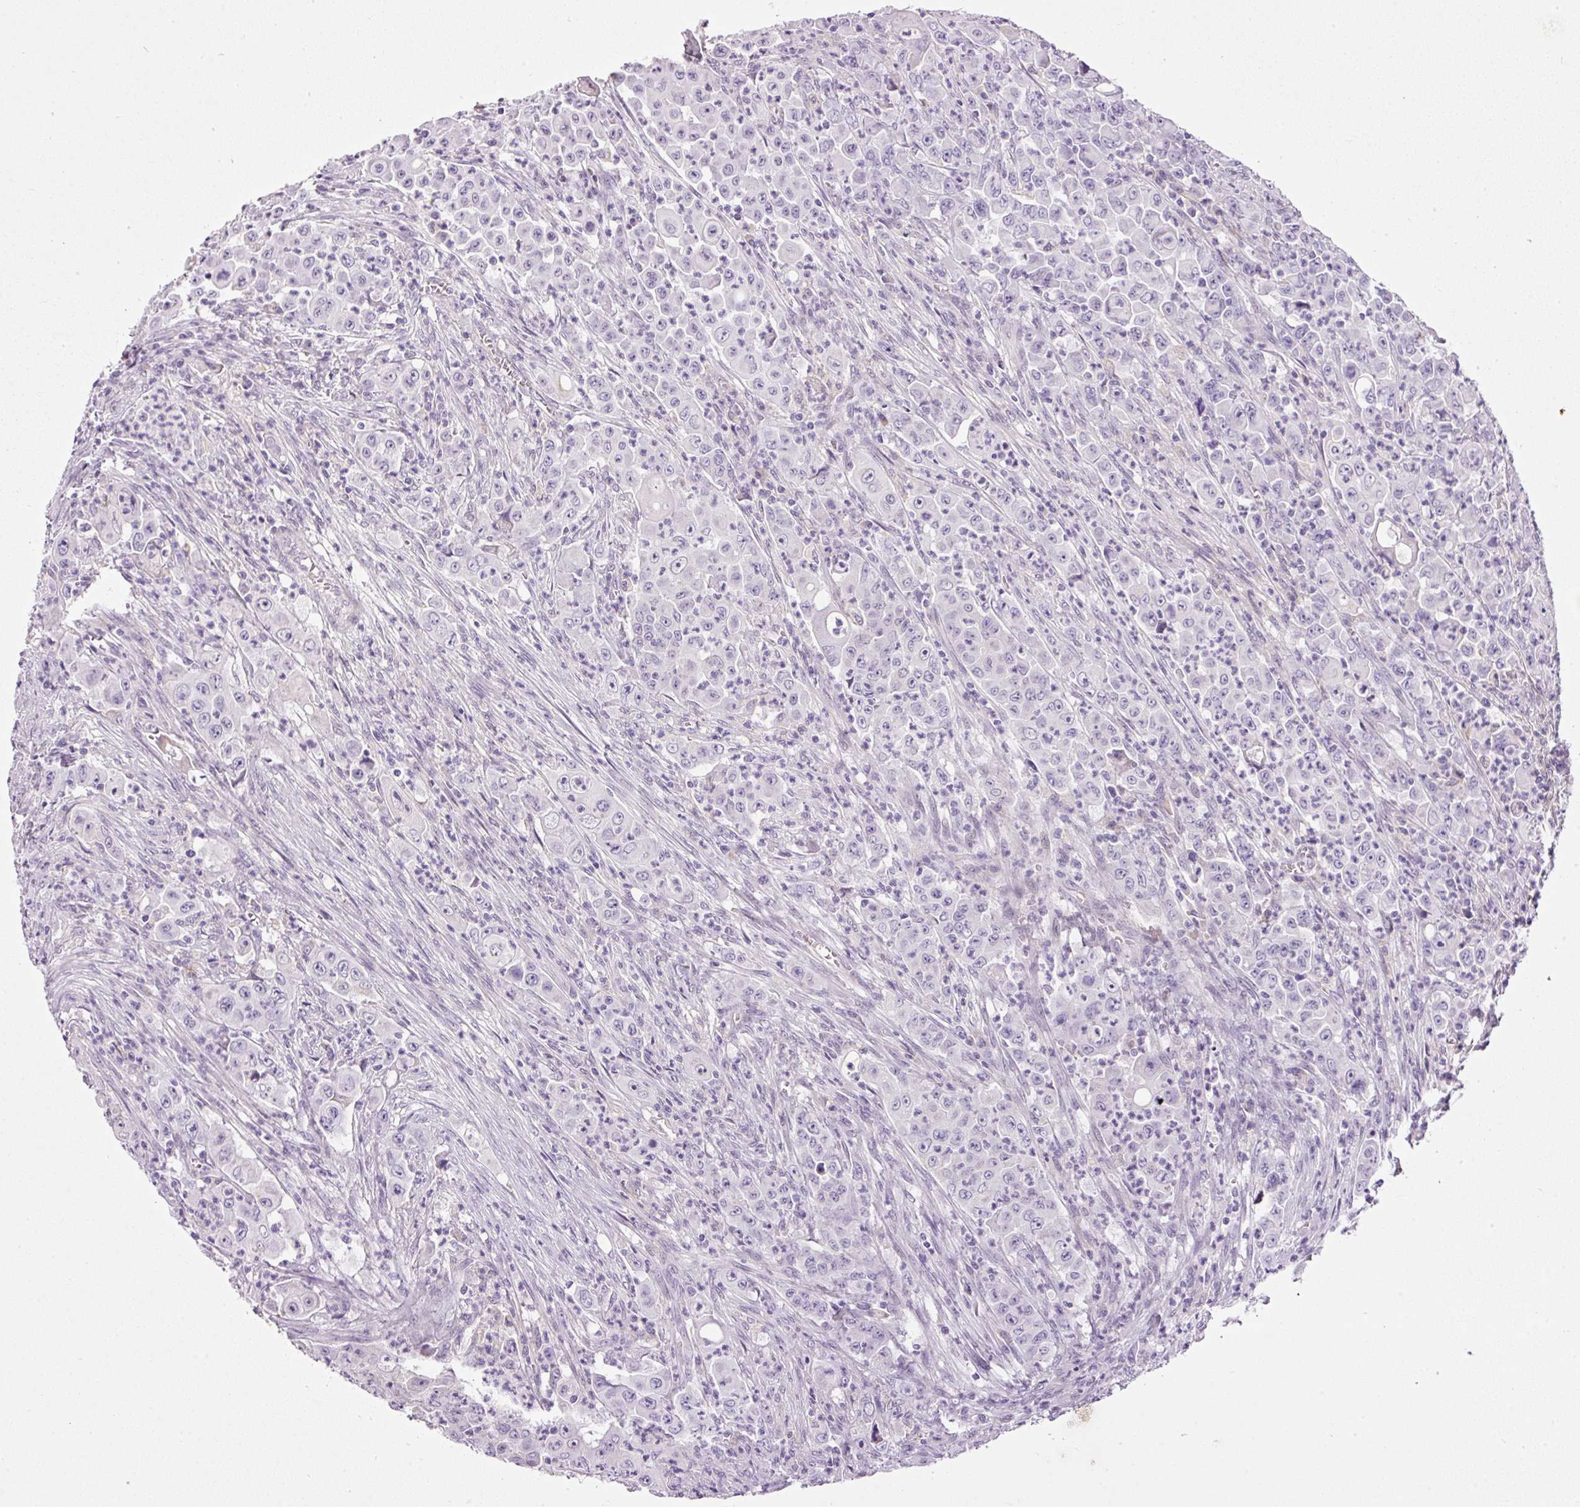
{"staining": {"intensity": "negative", "quantity": "none", "location": "none"}, "tissue": "colorectal cancer", "cell_type": "Tumor cells", "image_type": "cancer", "snomed": [{"axis": "morphology", "description": "Adenocarcinoma, NOS"}, {"axis": "topography", "description": "Colon"}], "caption": "Immunohistochemistry (IHC) micrograph of colorectal cancer stained for a protein (brown), which displays no positivity in tumor cells.", "gene": "SRC", "patient": {"sex": "male", "age": 51}}